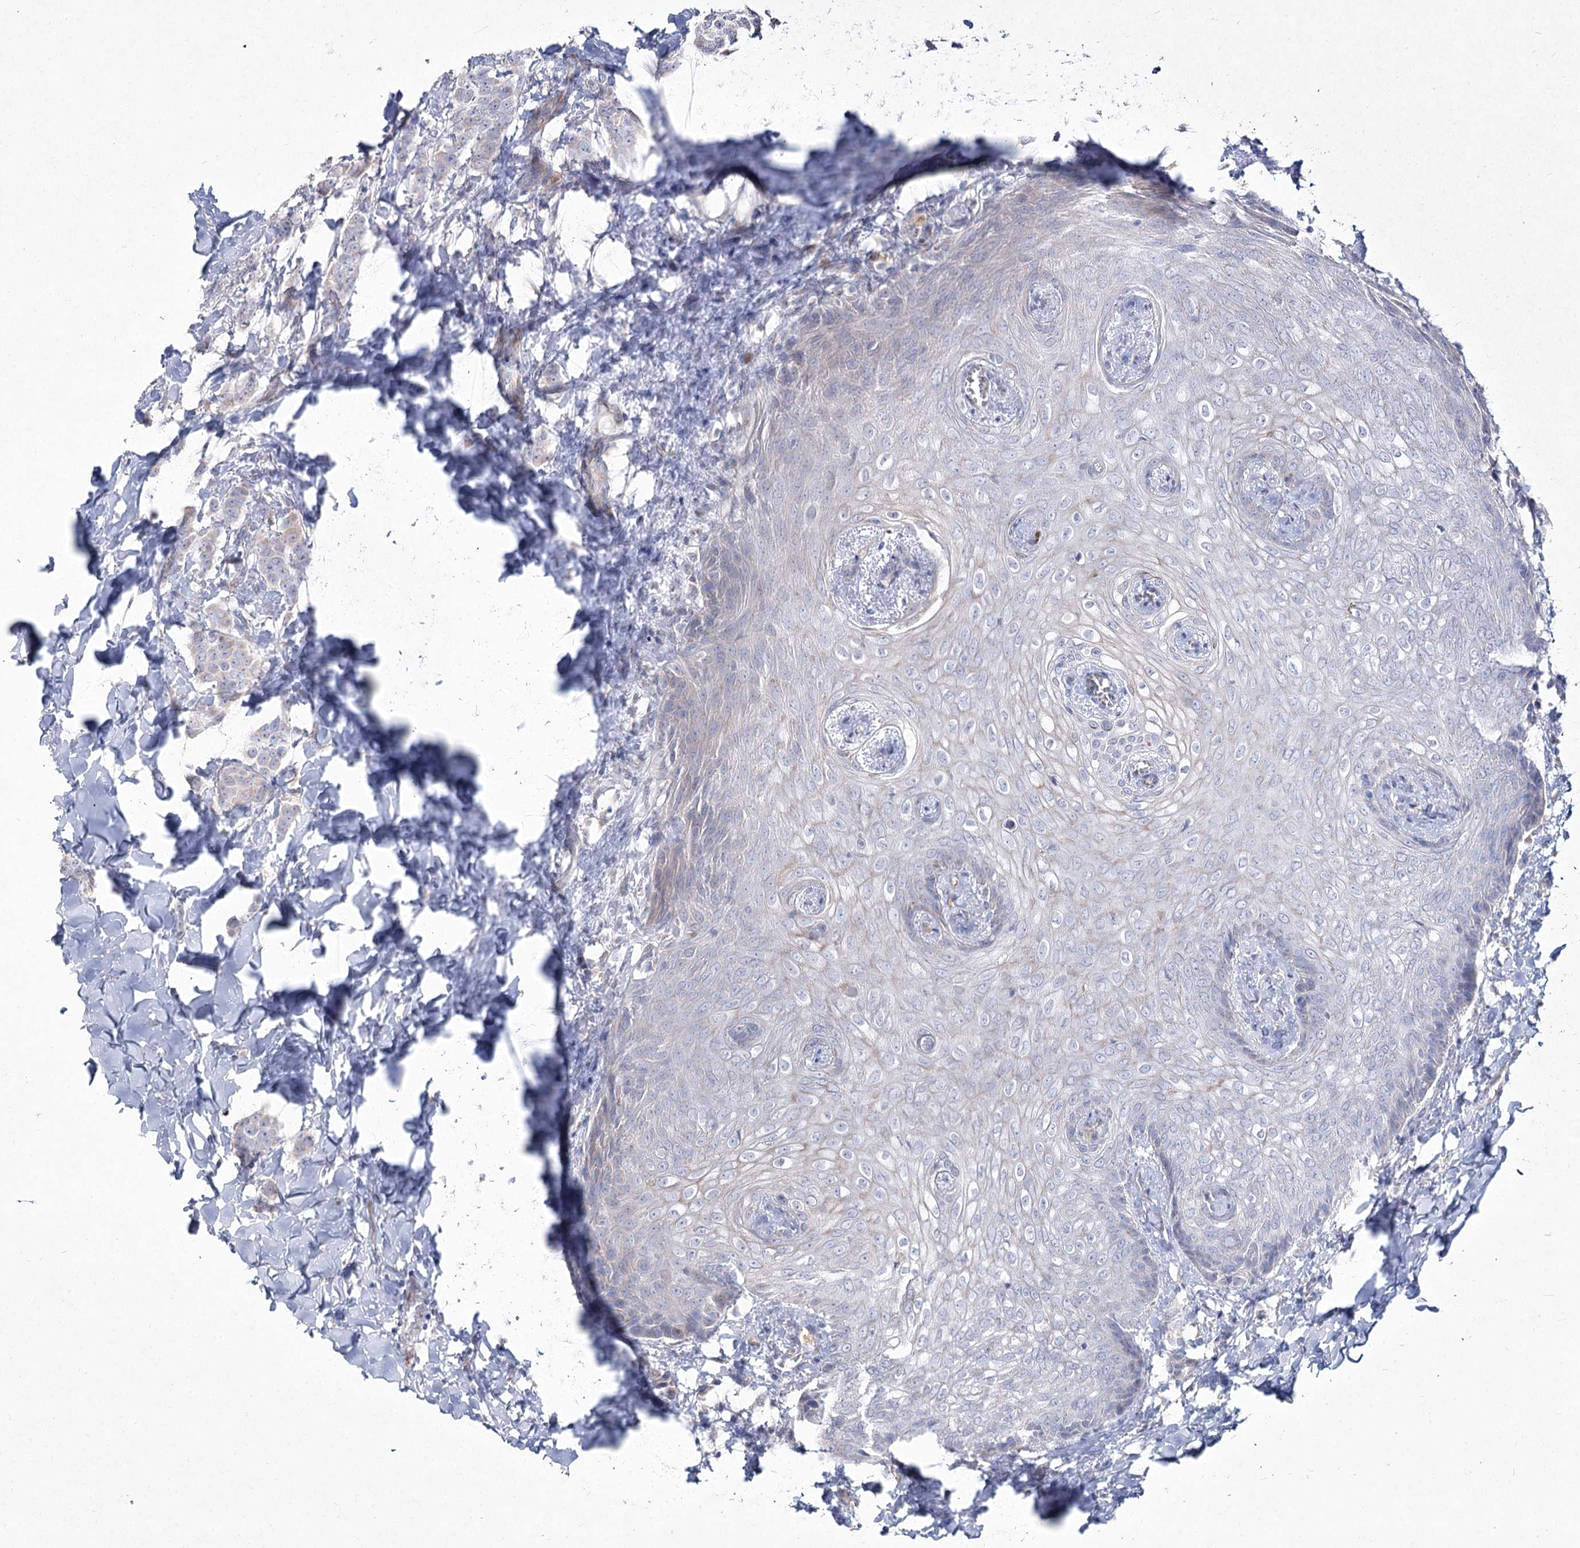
{"staining": {"intensity": "weak", "quantity": "<25%", "location": "cytoplasmic/membranous"}, "tissue": "breast cancer", "cell_type": "Tumor cells", "image_type": "cancer", "snomed": [{"axis": "morphology", "description": "Duct carcinoma"}, {"axis": "topography", "description": "Breast"}], "caption": "A histopathology image of human breast cancer (infiltrating ductal carcinoma) is negative for staining in tumor cells.", "gene": "NIPAL4", "patient": {"sex": "female", "age": 40}}